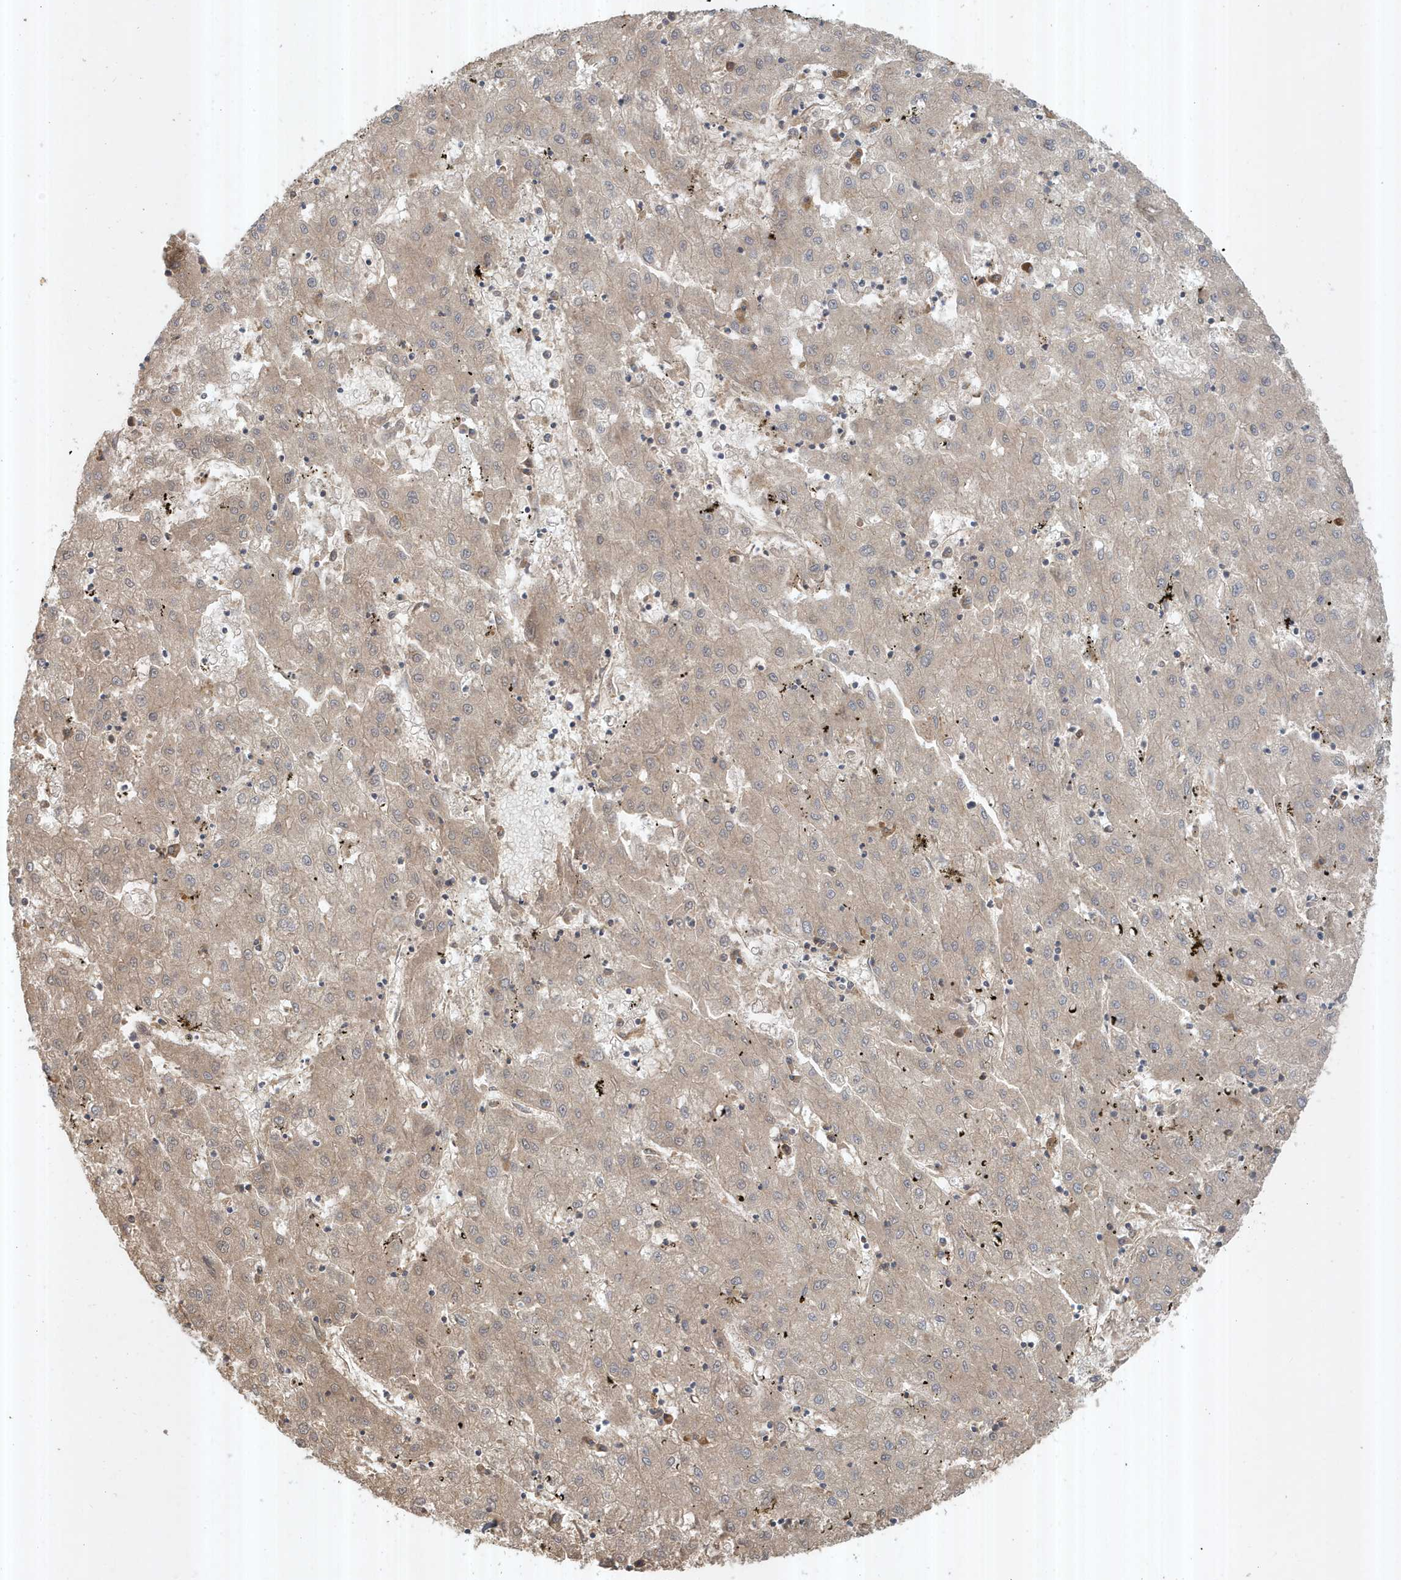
{"staining": {"intensity": "weak", "quantity": "25%-75%", "location": "cytoplasmic/membranous"}, "tissue": "liver cancer", "cell_type": "Tumor cells", "image_type": "cancer", "snomed": [{"axis": "morphology", "description": "Carcinoma, Hepatocellular, NOS"}, {"axis": "topography", "description": "Liver"}], "caption": "Brown immunohistochemical staining in hepatocellular carcinoma (liver) shows weak cytoplasmic/membranous positivity in about 25%-75% of tumor cells. Immunohistochemistry (ihc) stains the protein in brown and the nuclei are stained blue.", "gene": "ABCB9", "patient": {"sex": "male", "age": 72}}